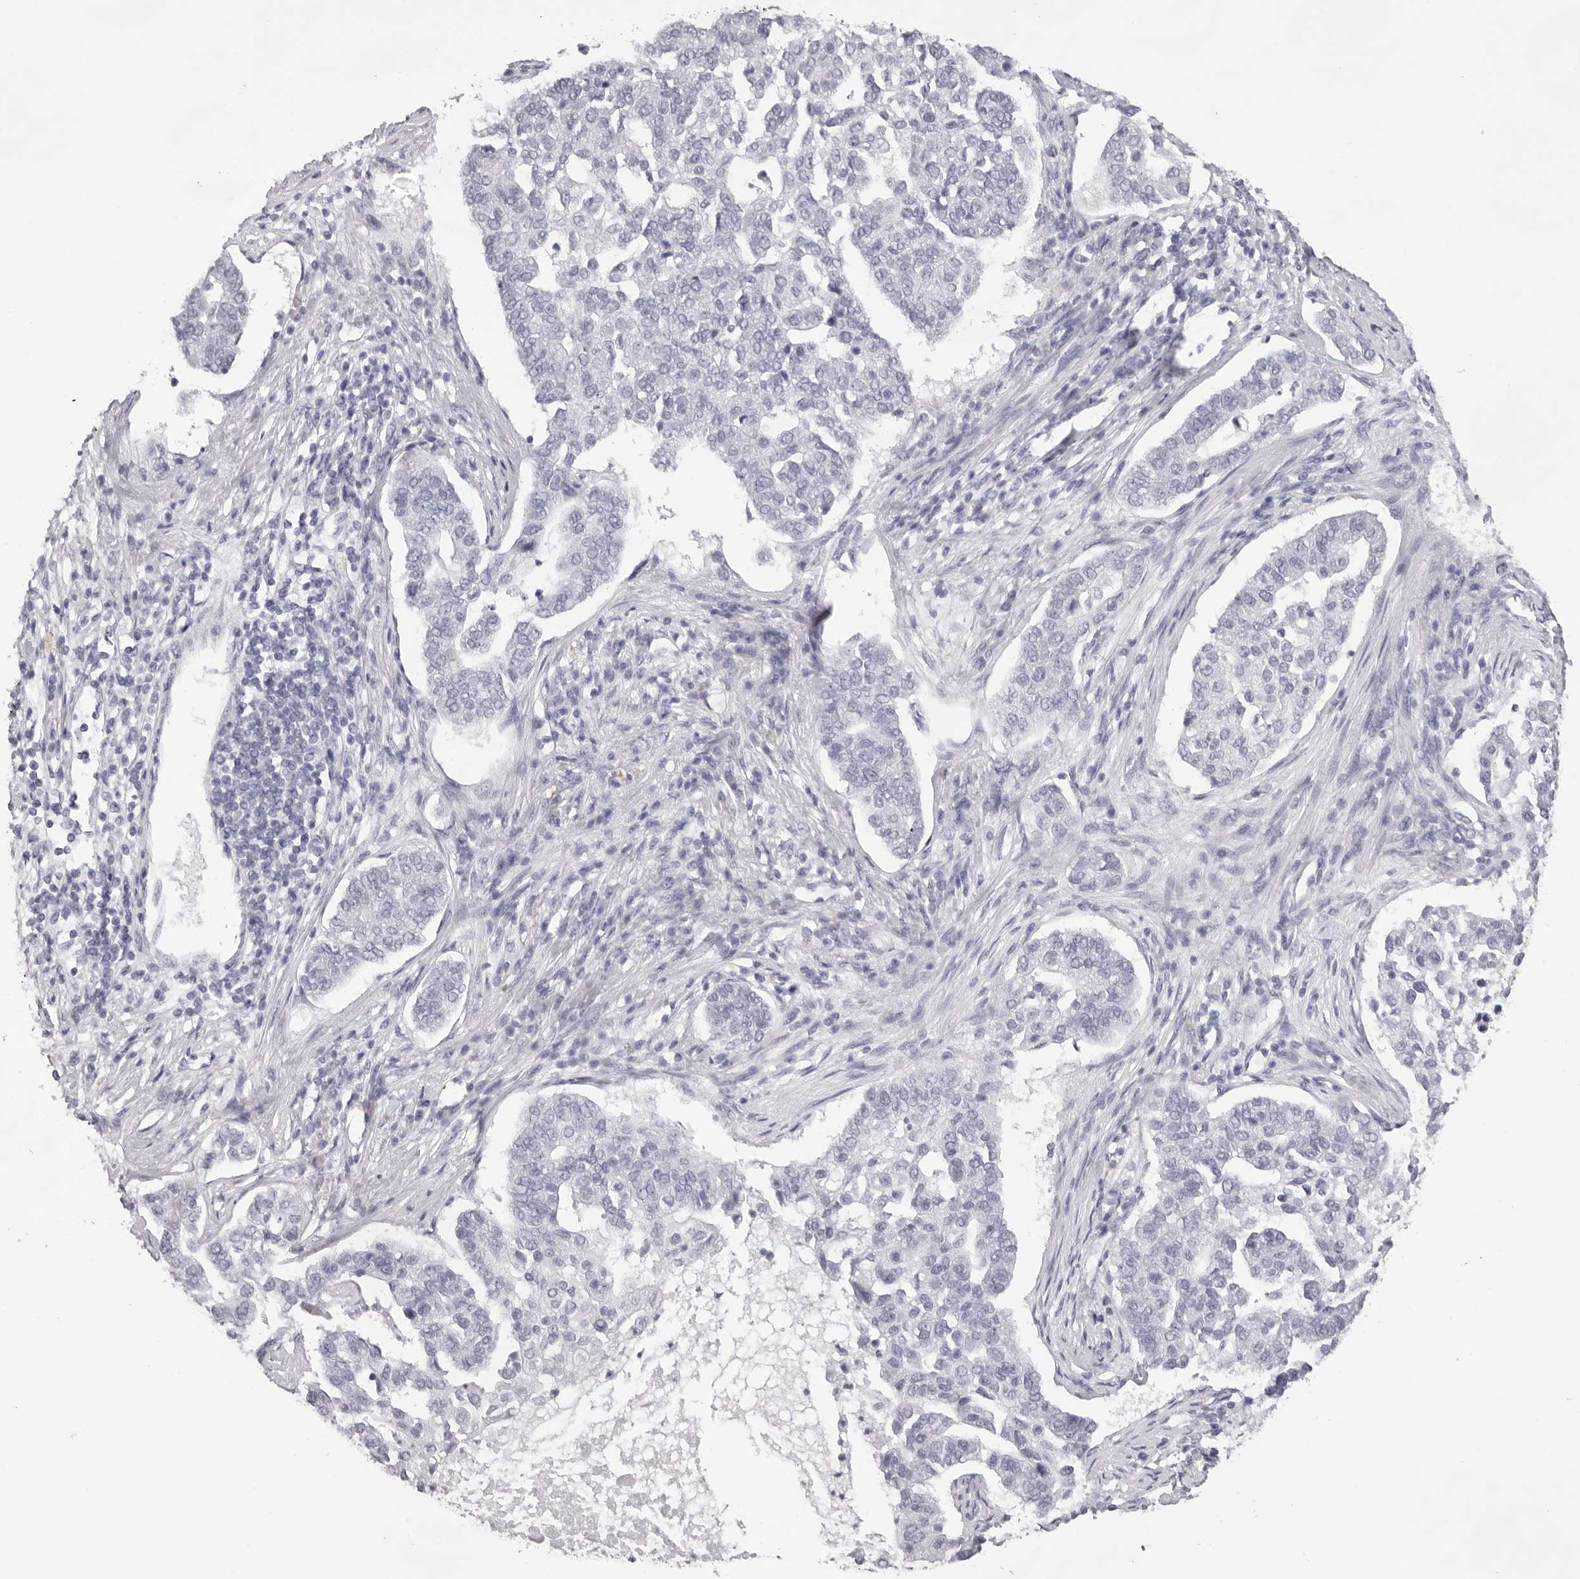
{"staining": {"intensity": "negative", "quantity": "none", "location": "none"}, "tissue": "pancreatic cancer", "cell_type": "Tumor cells", "image_type": "cancer", "snomed": [{"axis": "morphology", "description": "Adenocarcinoma, NOS"}, {"axis": "topography", "description": "Pancreas"}], "caption": "Protein analysis of adenocarcinoma (pancreatic) exhibits no significant positivity in tumor cells.", "gene": "SMIM2", "patient": {"sex": "female", "age": 61}}